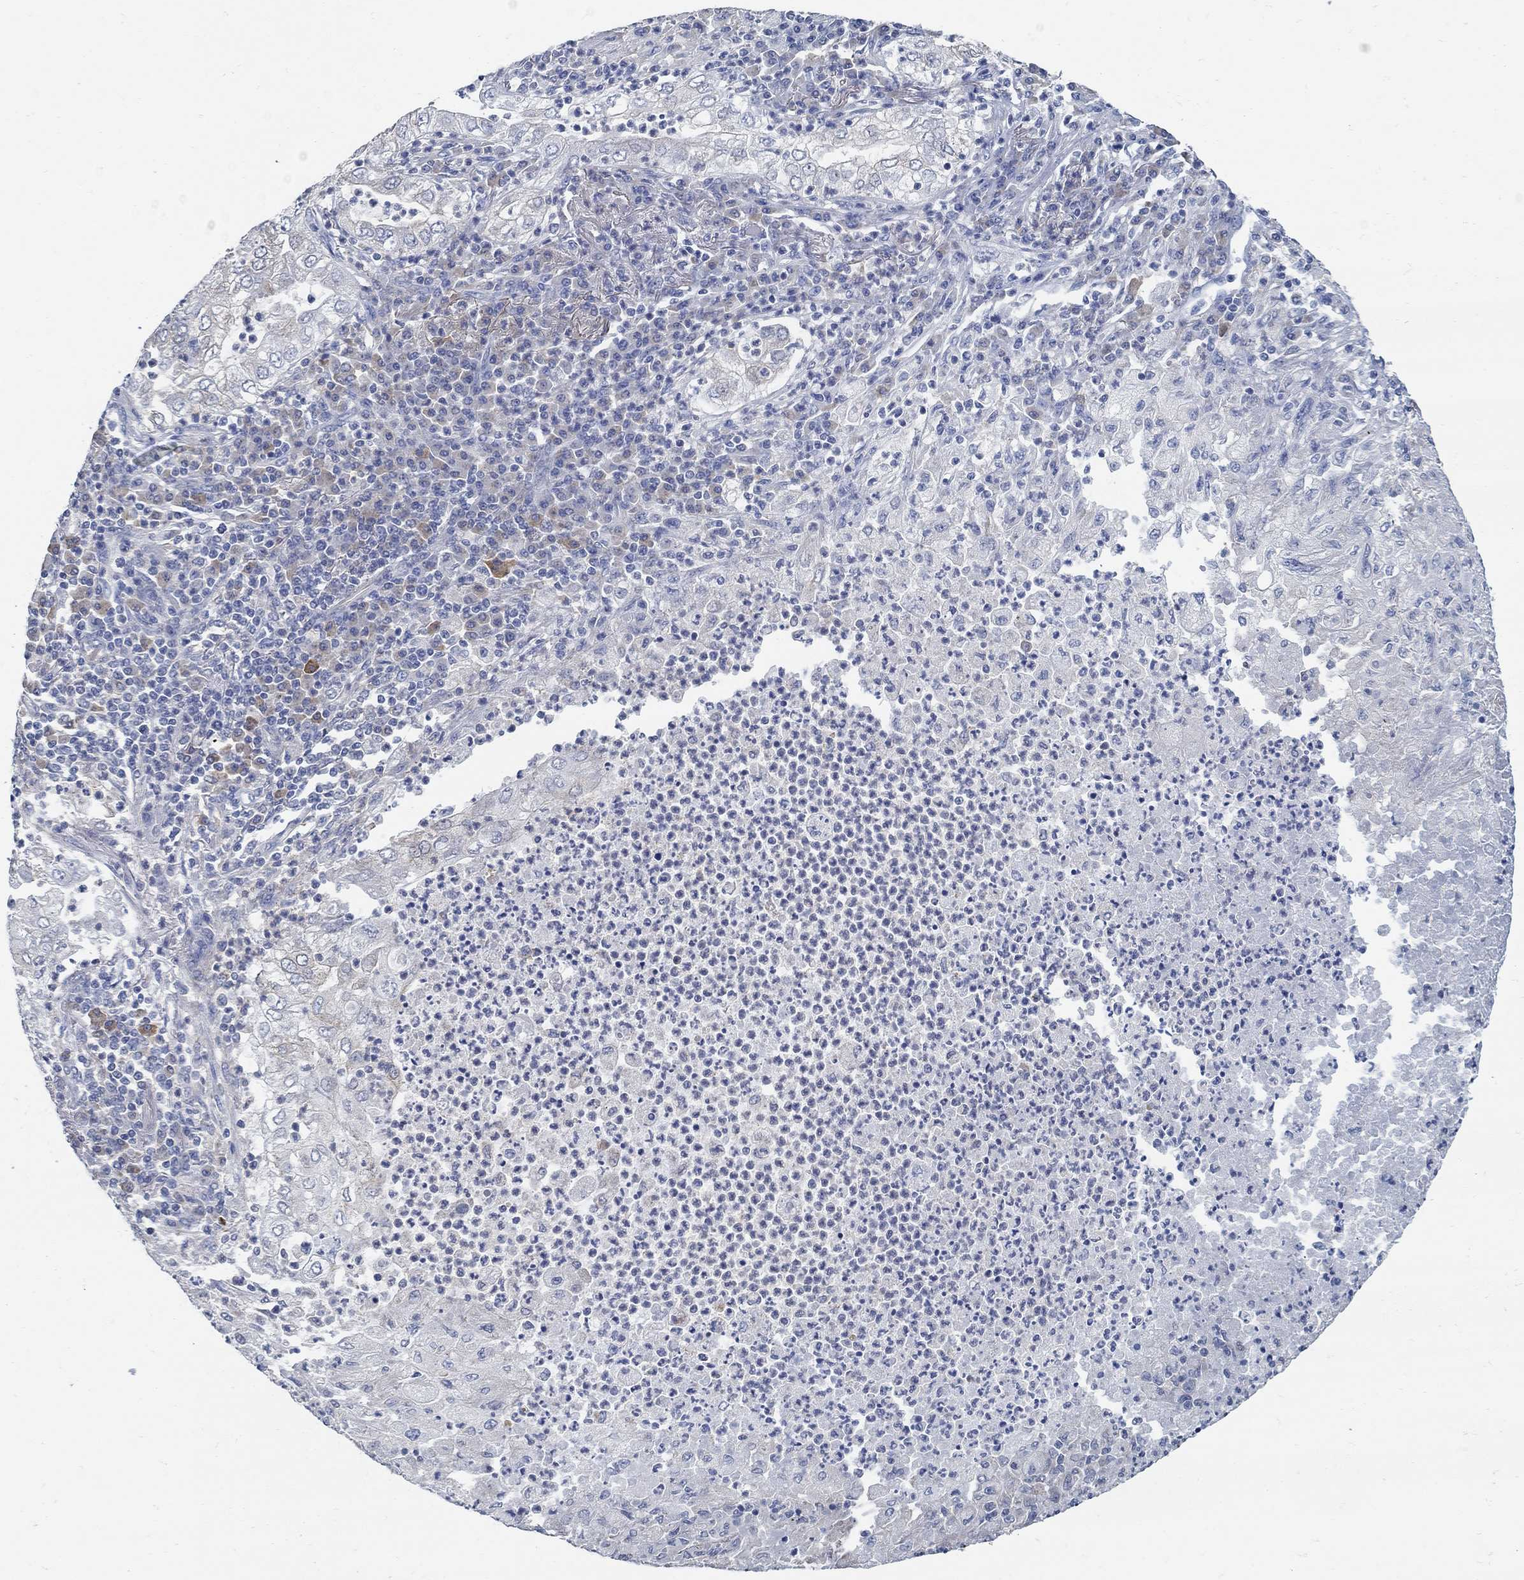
{"staining": {"intensity": "negative", "quantity": "none", "location": "none"}, "tissue": "lung cancer", "cell_type": "Tumor cells", "image_type": "cancer", "snomed": [{"axis": "morphology", "description": "Adenocarcinoma, NOS"}, {"axis": "topography", "description": "Lung"}], "caption": "A high-resolution photomicrograph shows immunohistochemistry (IHC) staining of lung cancer (adenocarcinoma), which shows no significant staining in tumor cells. (DAB (3,3'-diaminobenzidine) immunohistochemistry (IHC) visualized using brightfield microscopy, high magnification).", "gene": "PCDH11X", "patient": {"sex": "female", "age": 73}}